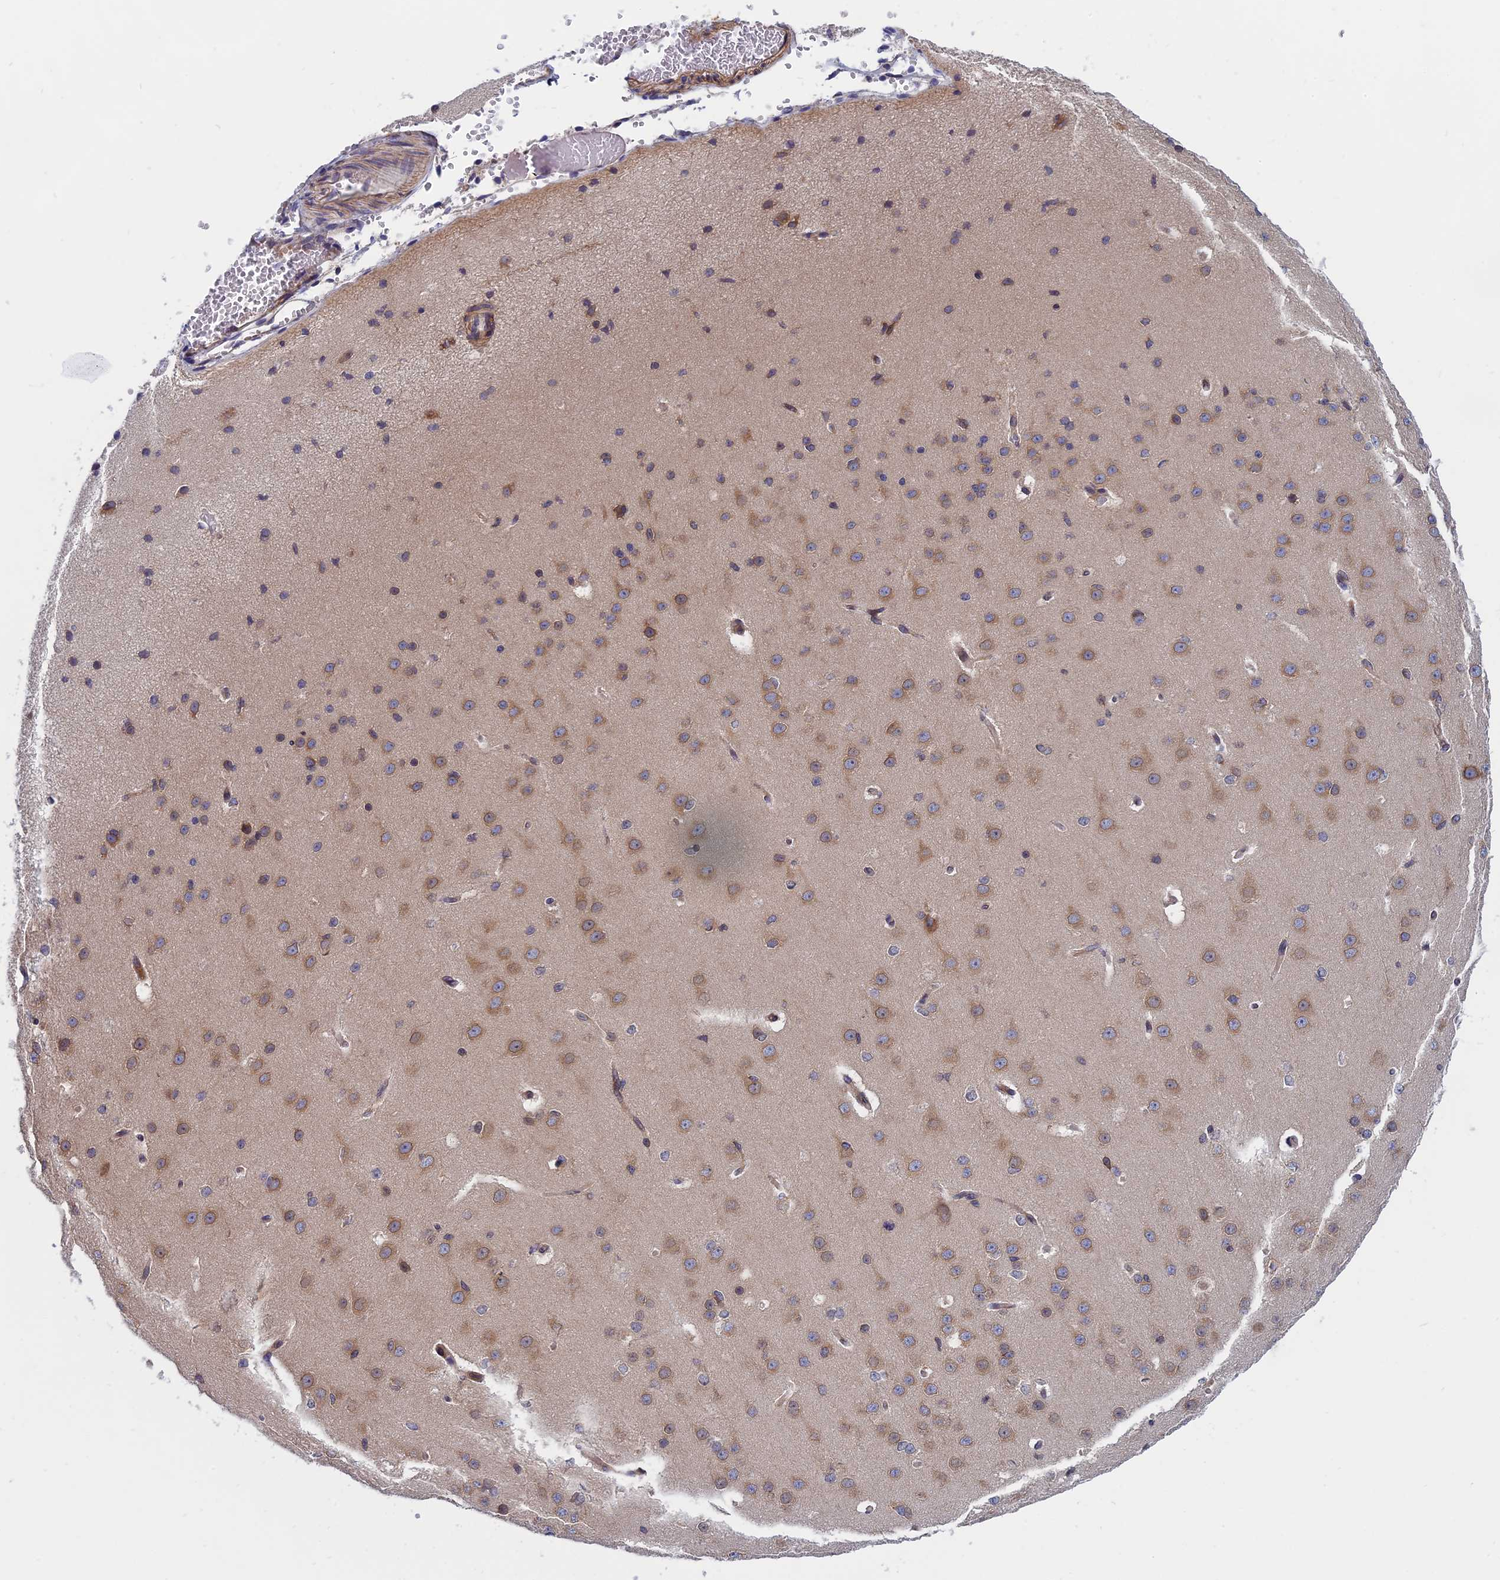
{"staining": {"intensity": "negative", "quantity": "none", "location": "none"}, "tissue": "cerebral cortex", "cell_type": "Endothelial cells", "image_type": "normal", "snomed": [{"axis": "morphology", "description": "Normal tissue, NOS"}, {"axis": "morphology", "description": "Developmental malformation"}, {"axis": "topography", "description": "Cerebral cortex"}], "caption": "An IHC micrograph of normal cerebral cortex is shown. There is no staining in endothelial cells of cerebral cortex.", "gene": "NAA10", "patient": {"sex": "female", "age": 30}}